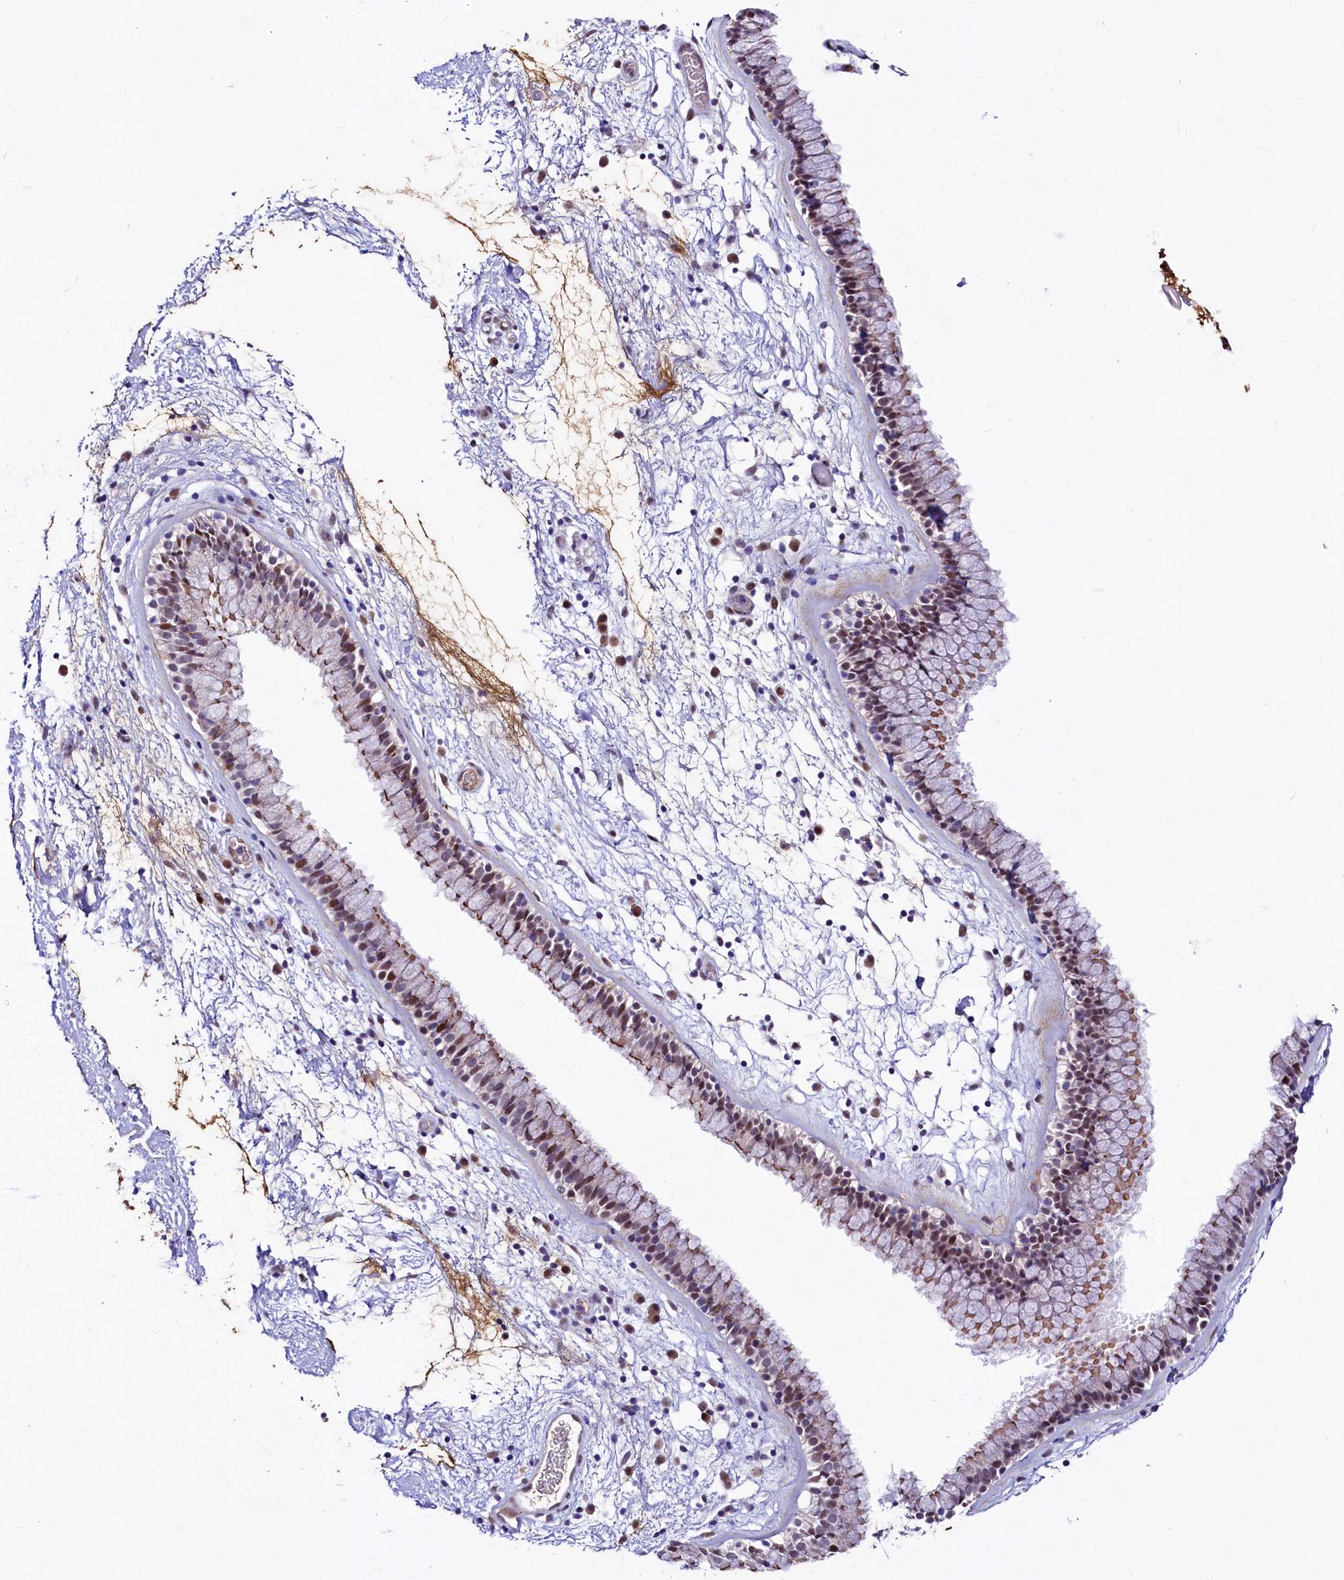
{"staining": {"intensity": "moderate", "quantity": ">75%", "location": "cytoplasmic/membranous,nuclear"}, "tissue": "nasopharynx", "cell_type": "Respiratory epithelial cells", "image_type": "normal", "snomed": [{"axis": "morphology", "description": "Normal tissue, NOS"}, {"axis": "morphology", "description": "Inflammation, NOS"}, {"axis": "topography", "description": "Nasopharynx"}], "caption": "A brown stain shows moderate cytoplasmic/membranous,nuclear expression of a protein in respiratory epithelial cells of unremarkable nasopharynx.", "gene": "LEUTX", "patient": {"sex": "male", "age": 48}}